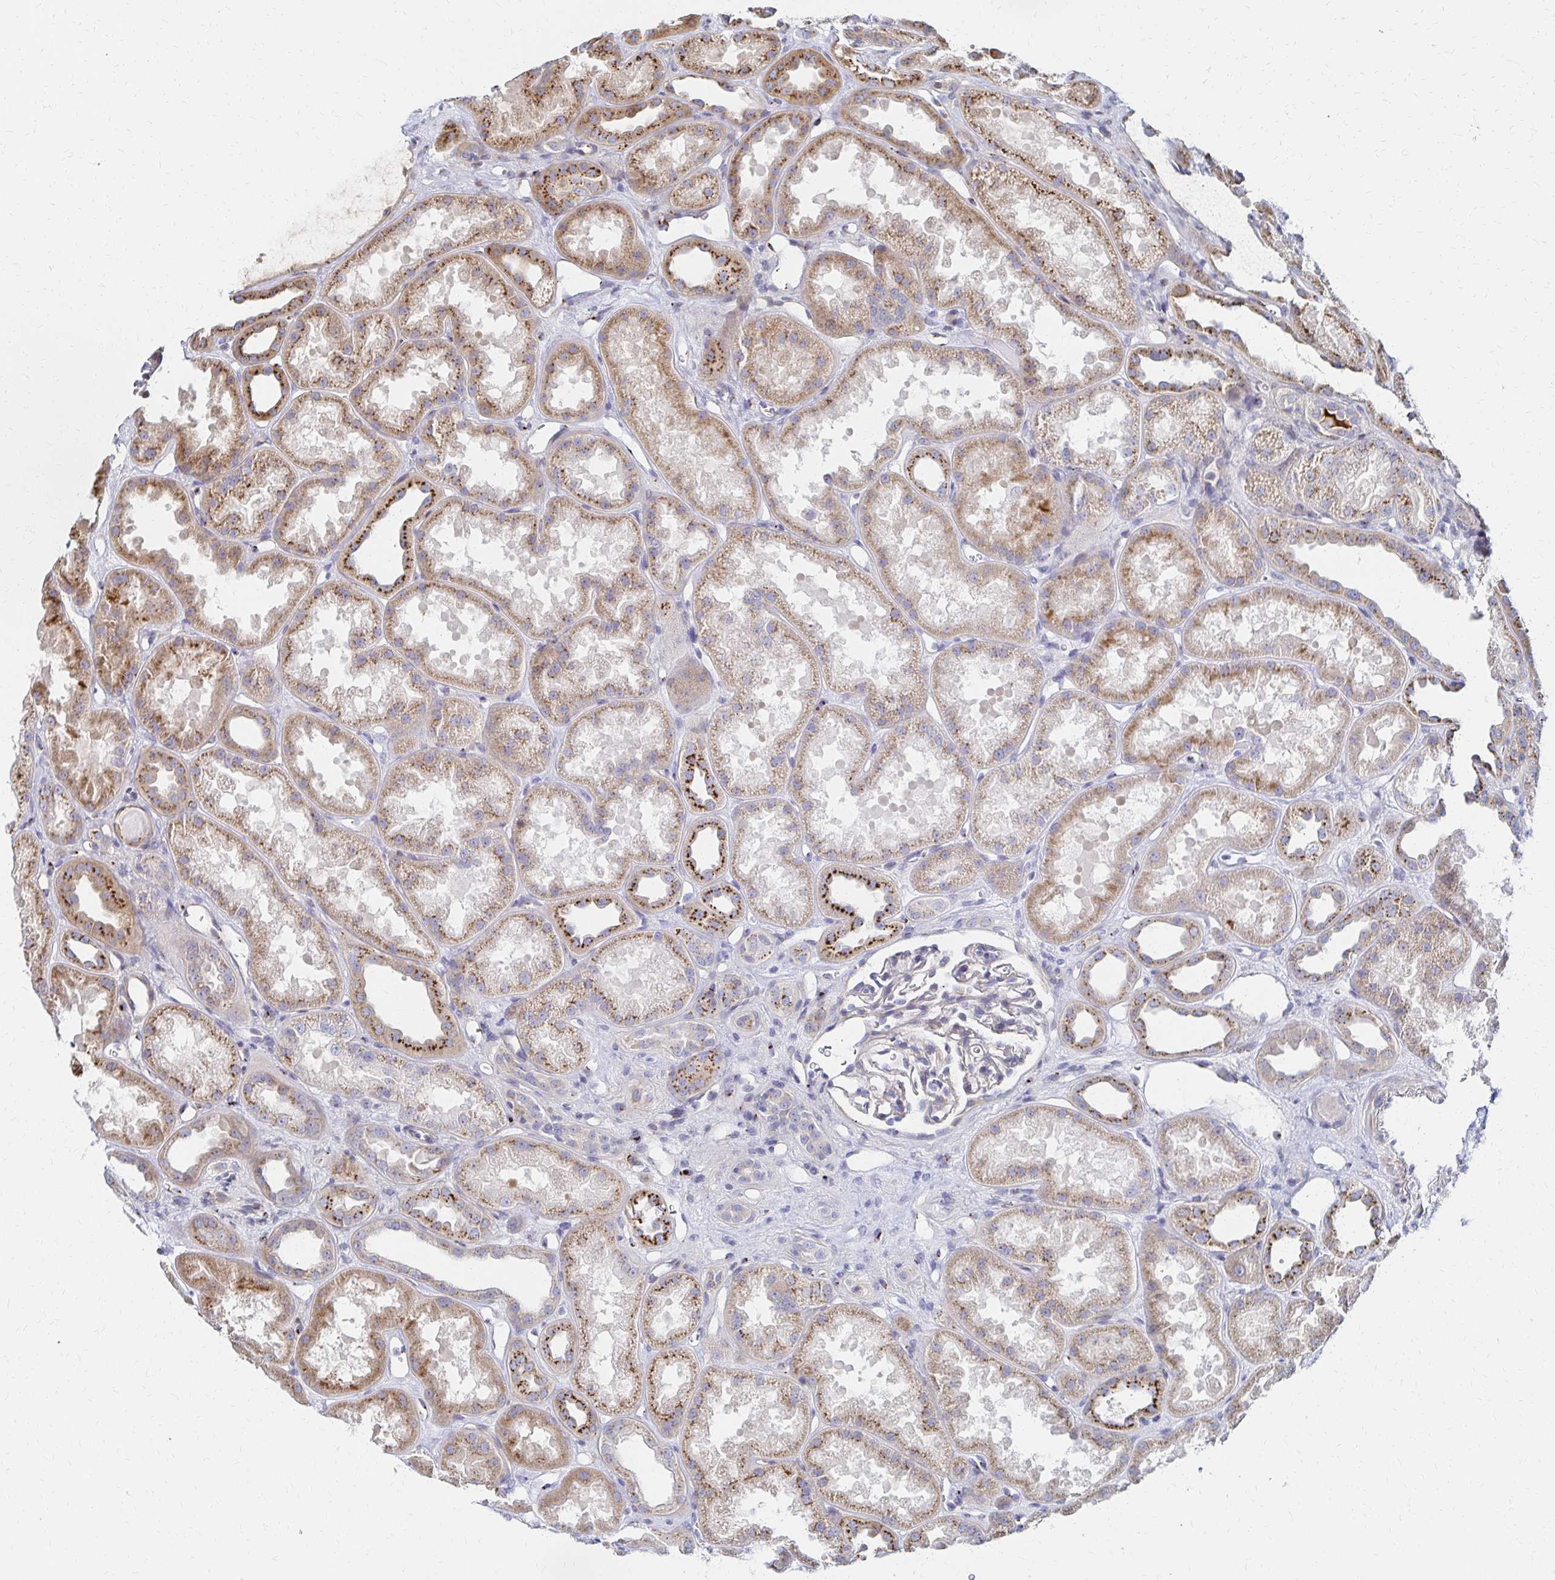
{"staining": {"intensity": "weak", "quantity": "<25%", "location": "cytoplasmic/membranous"}, "tissue": "kidney", "cell_type": "Cells in glomeruli", "image_type": "normal", "snomed": [{"axis": "morphology", "description": "Normal tissue, NOS"}, {"axis": "topography", "description": "Kidney"}], "caption": "A high-resolution image shows immunohistochemistry (IHC) staining of unremarkable kidney, which reveals no significant staining in cells in glomeruli. The staining is performed using DAB (3,3'-diaminobenzidine) brown chromogen with nuclei counter-stained in using hematoxylin.", "gene": "MAN1A1", "patient": {"sex": "male", "age": 61}}